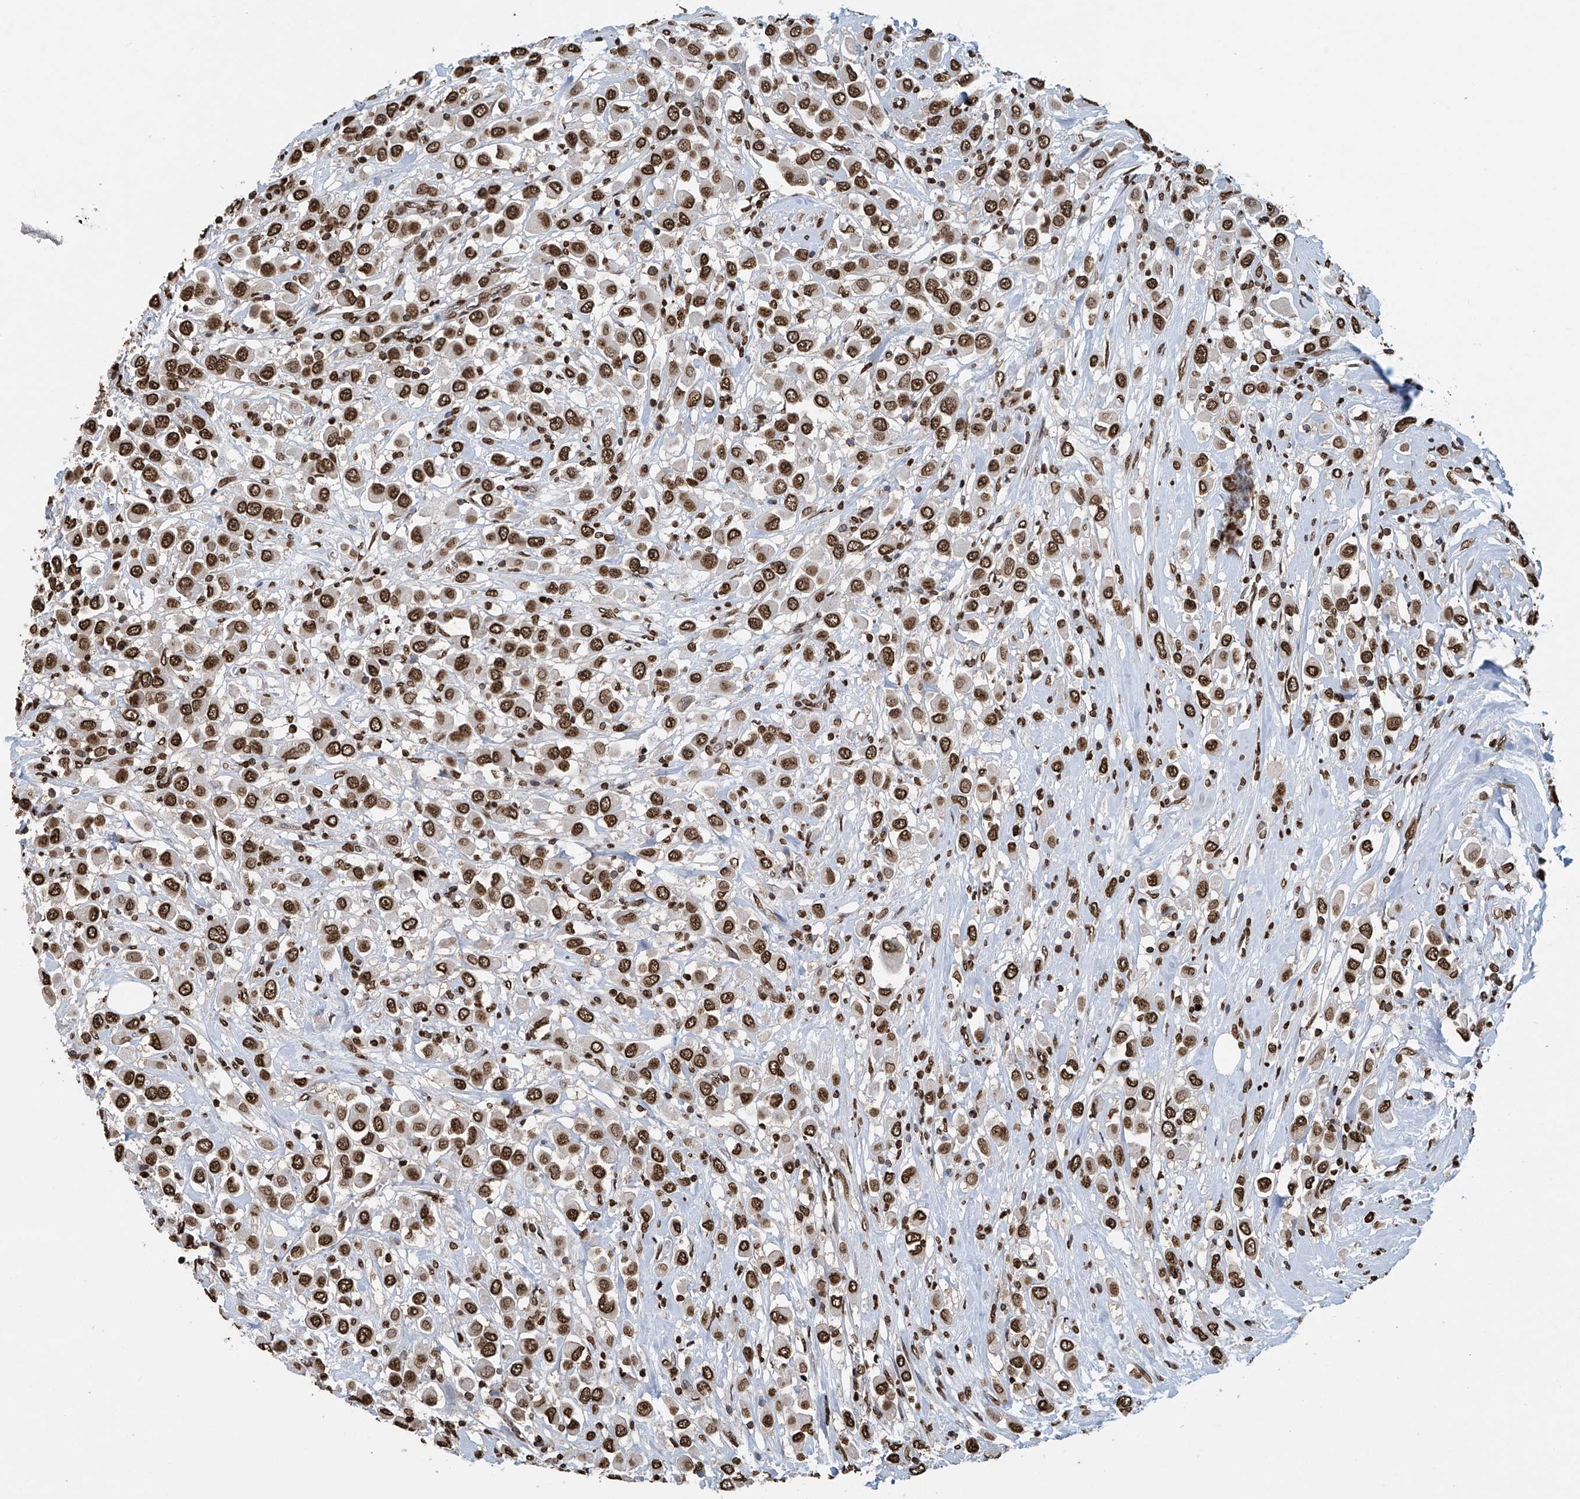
{"staining": {"intensity": "strong", "quantity": ">75%", "location": "nuclear"}, "tissue": "breast cancer", "cell_type": "Tumor cells", "image_type": "cancer", "snomed": [{"axis": "morphology", "description": "Duct carcinoma"}, {"axis": "topography", "description": "Breast"}], "caption": "There is high levels of strong nuclear expression in tumor cells of invasive ductal carcinoma (breast), as demonstrated by immunohistochemical staining (brown color).", "gene": "DPPA2", "patient": {"sex": "female", "age": 61}}